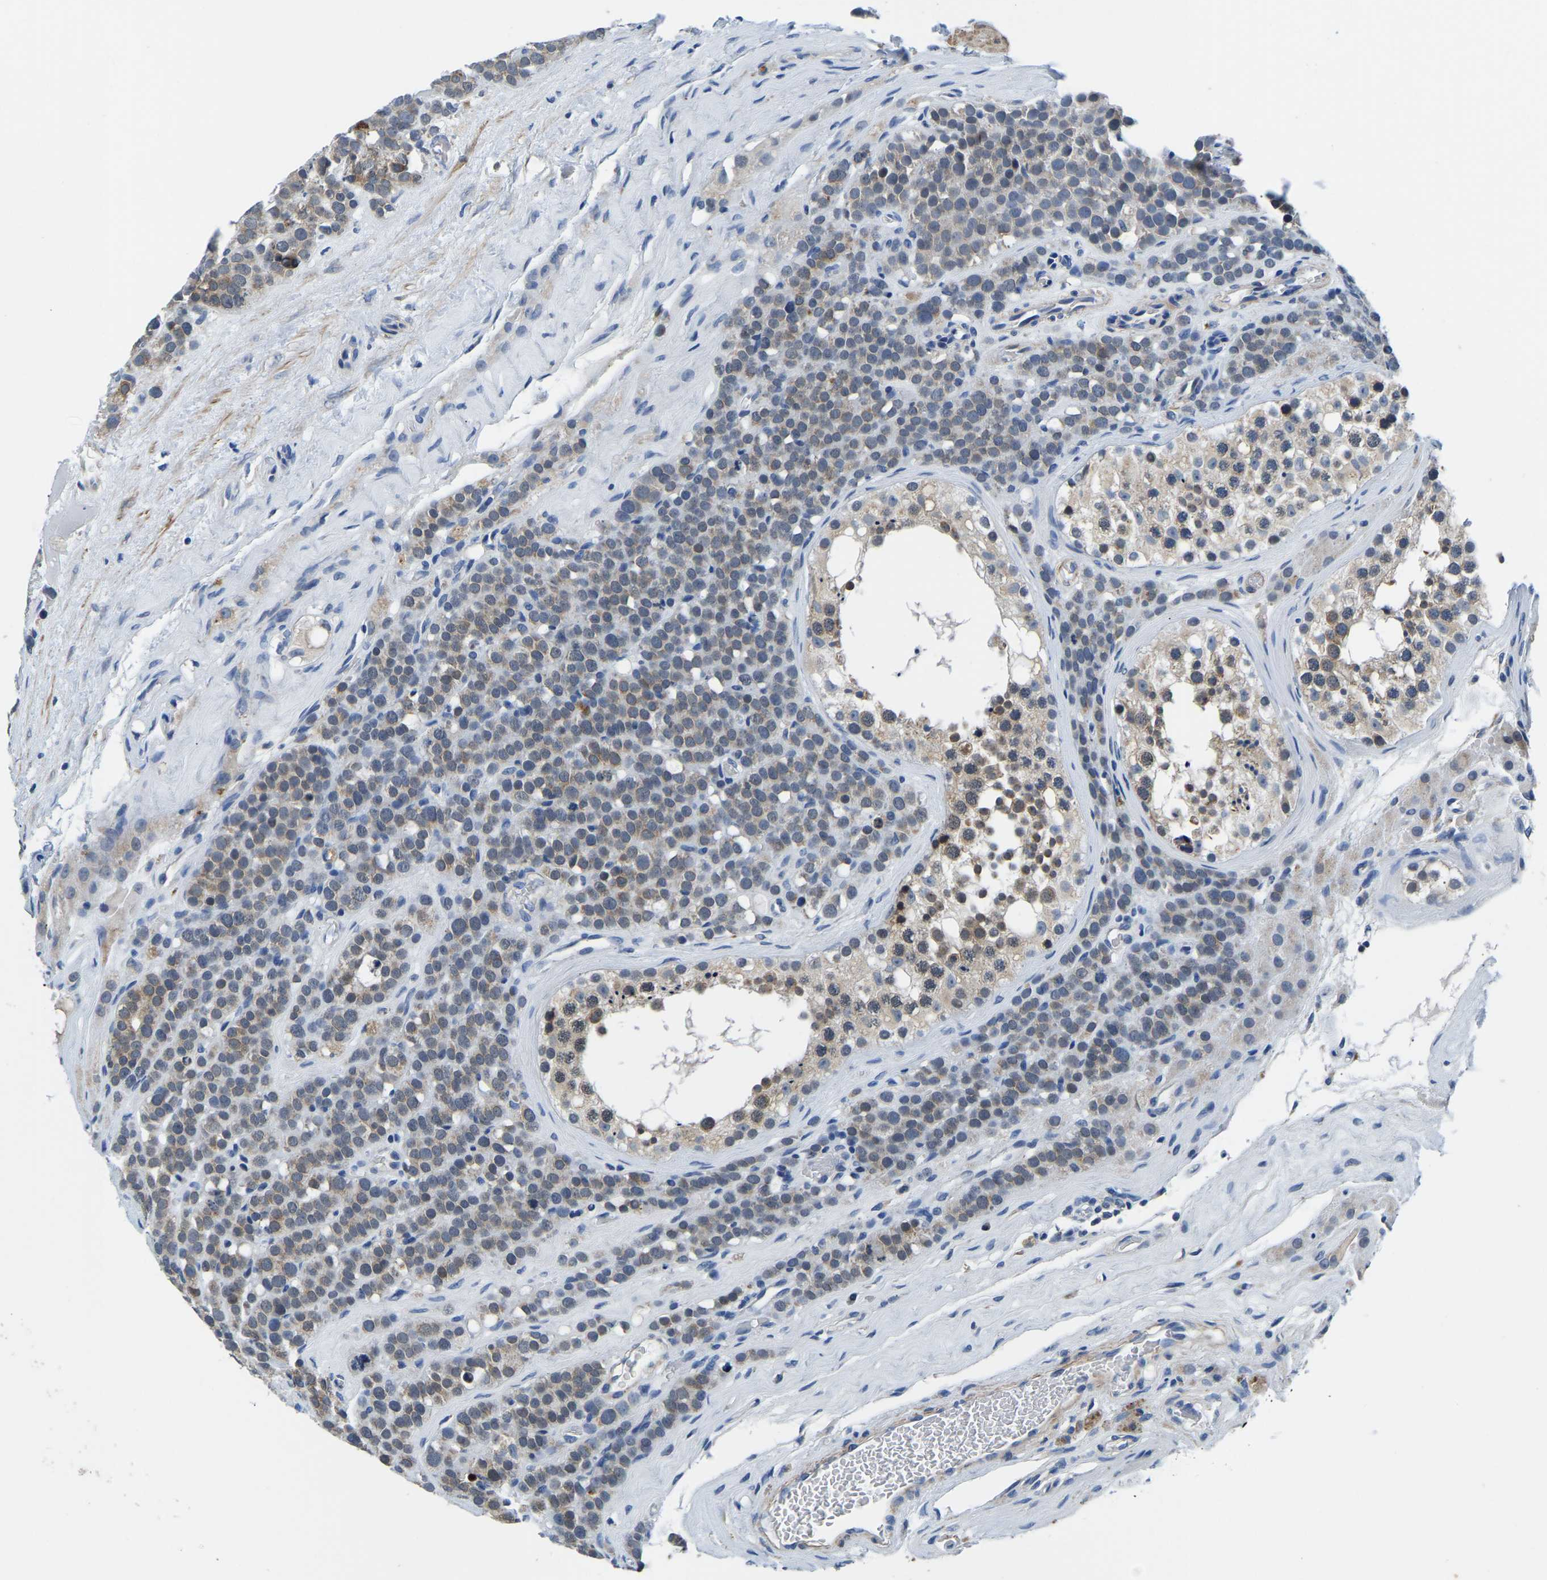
{"staining": {"intensity": "weak", "quantity": "<25%", "location": "cytoplasmic/membranous"}, "tissue": "testis cancer", "cell_type": "Tumor cells", "image_type": "cancer", "snomed": [{"axis": "morphology", "description": "Seminoma, NOS"}, {"axis": "topography", "description": "Testis"}], "caption": "Testis cancer (seminoma) was stained to show a protein in brown. There is no significant staining in tumor cells.", "gene": "LIAS", "patient": {"sex": "male", "age": 71}}